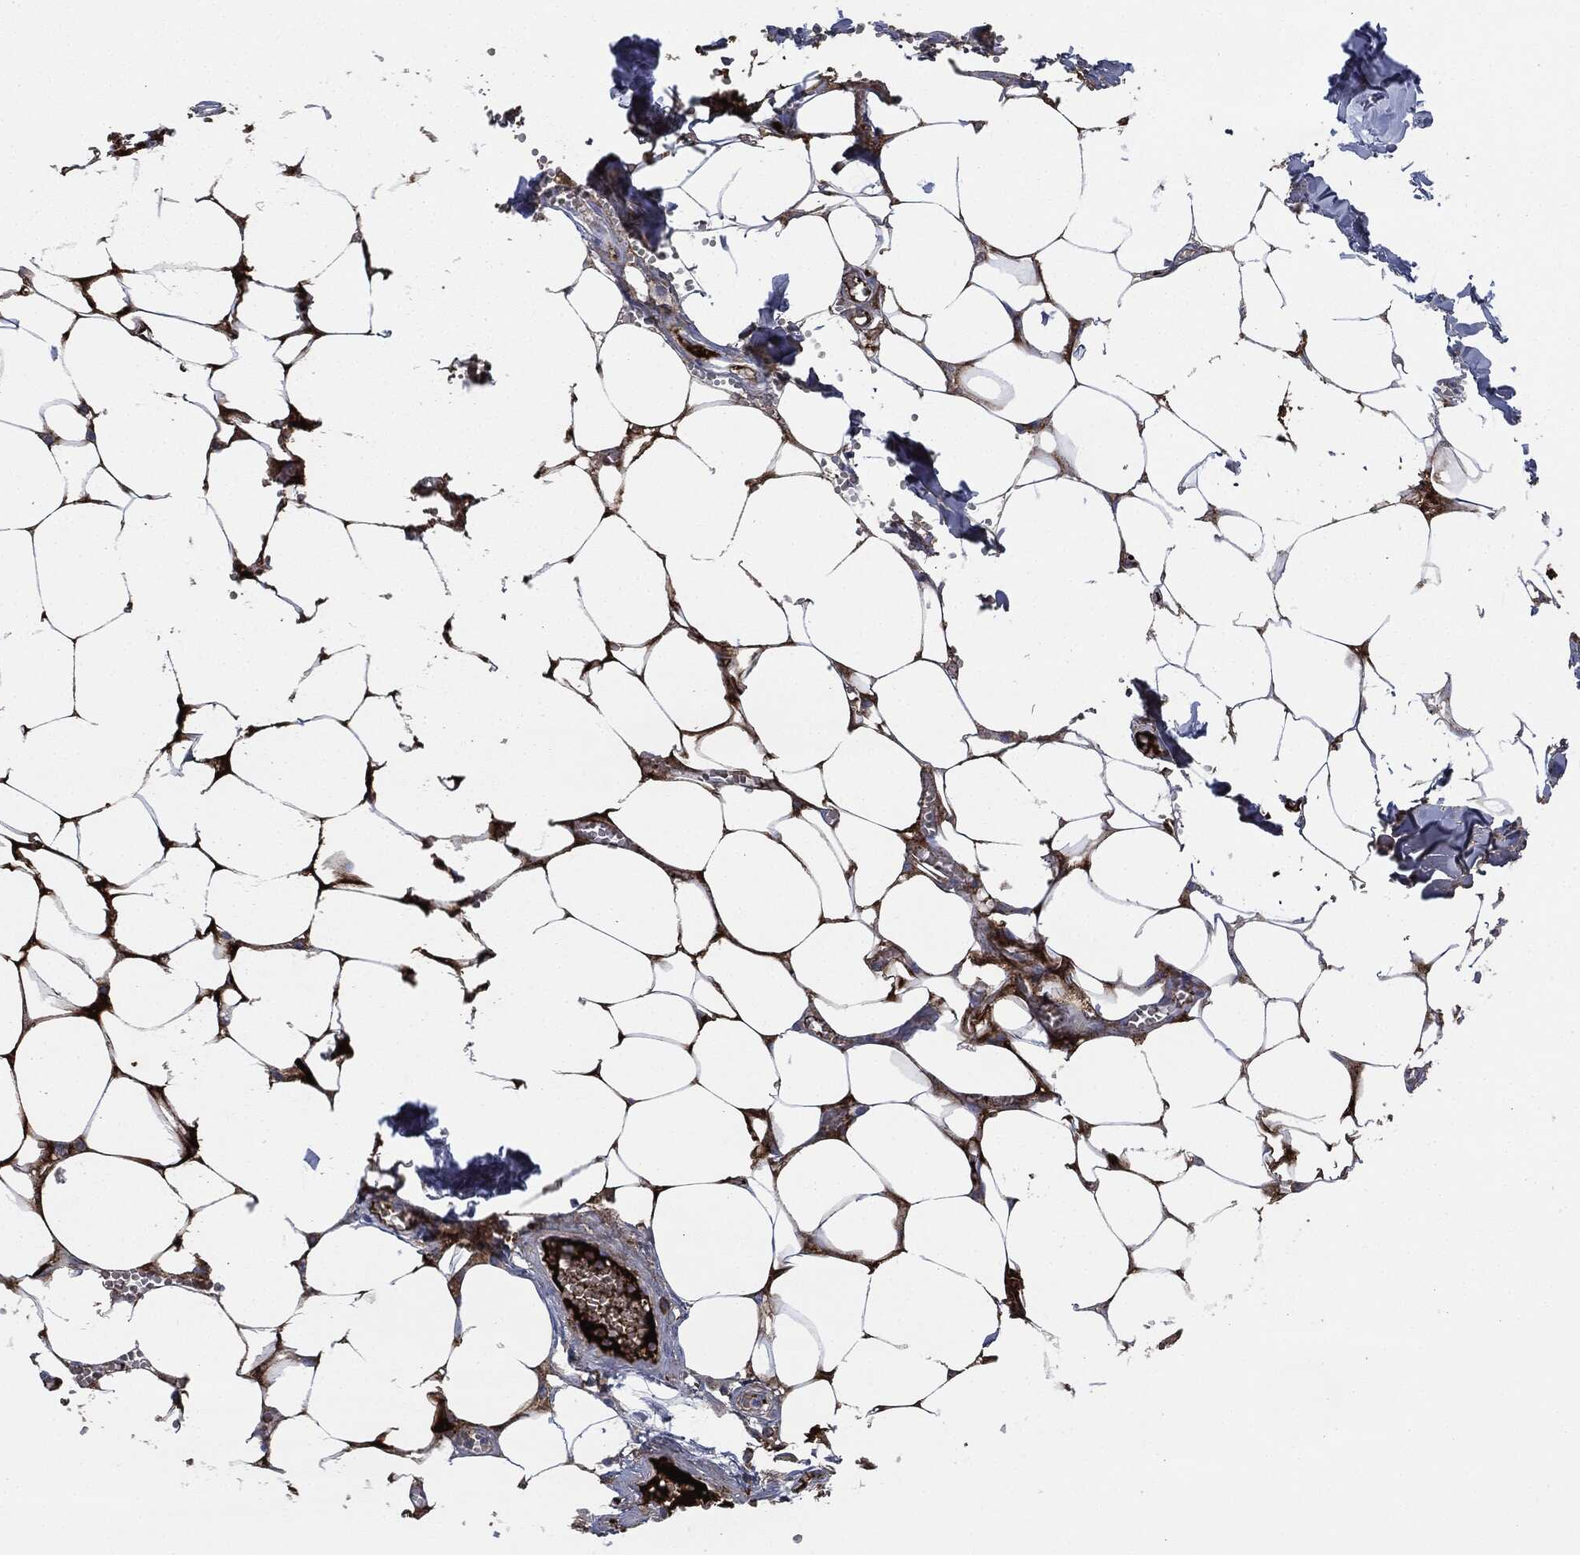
{"staining": {"intensity": "strong", "quantity": "25%-75%", "location": "cytoplasmic/membranous"}, "tissue": "adipose tissue", "cell_type": "Adipocytes", "image_type": "normal", "snomed": [{"axis": "morphology", "description": "Normal tissue, NOS"}, {"axis": "morphology", "description": "Squamous cell carcinoma, NOS"}, {"axis": "topography", "description": "Cartilage tissue"}, {"axis": "topography", "description": "Lung"}], "caption": "IHC of benign human adipose tissue demonstrates high levels of strong cytoplasmic/membranous positivity in about 25%-75% of adipocytes.", "gene": "APOB", "patient": {"sex": "male", "age": 66}}